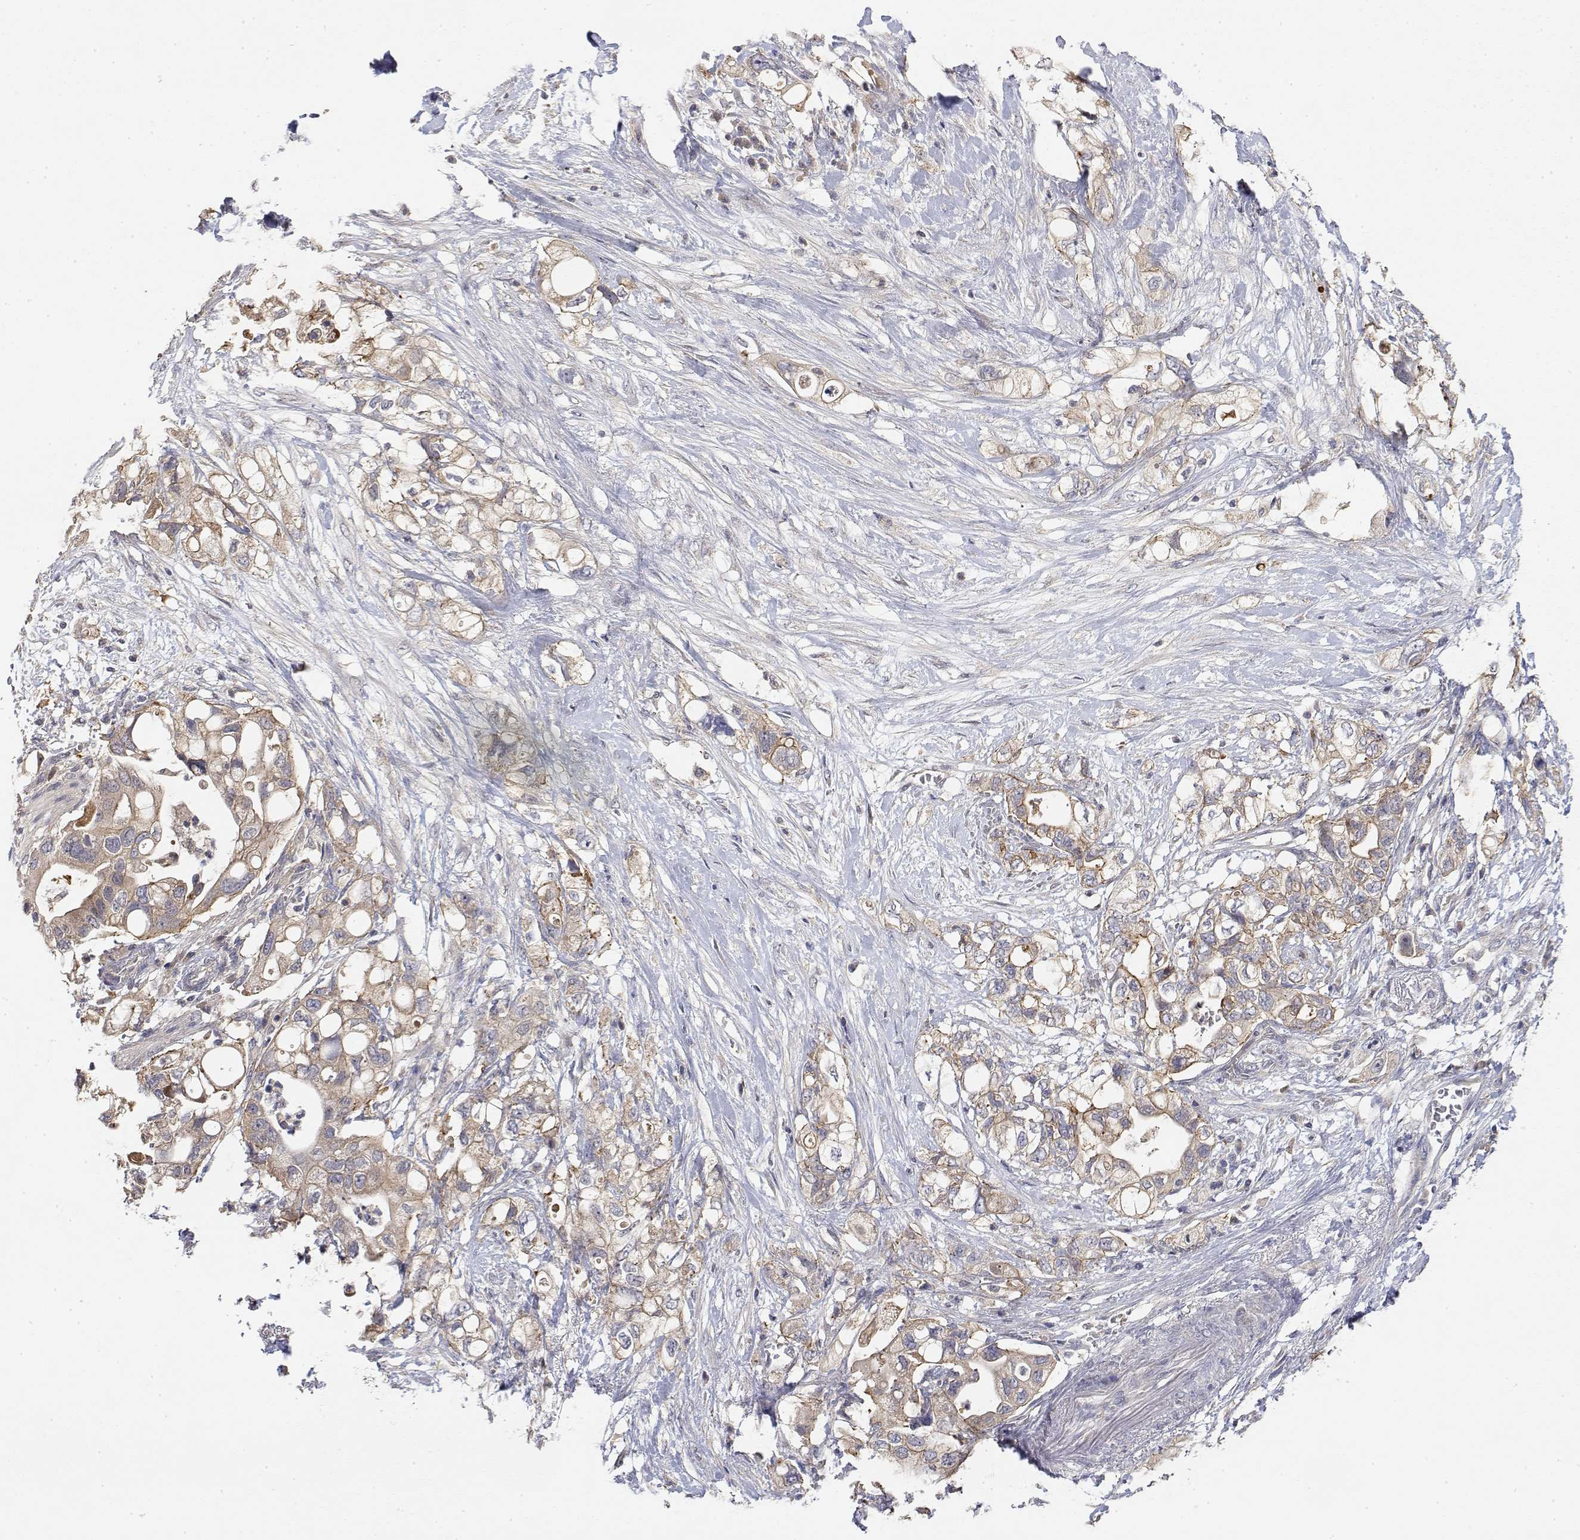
{"staining": {"intensity": "weak", "quantity": ">75%", "location": "cytoplasmic/membranous"}, "tissue": "pancreatic cancer", "cell_type": "Tumor cells", "image_type": "cancer", "snomed": [{"axis": "morphology", "description": "Adenocarcinoma, NOS"}, {"axis": "topography", "description": "Pancreas"}], "caption": "IHC micrograph of neoplastic tissue: pancreatic cancer stained using immunohistochemistry demonstrates low levels of weak protein expression localized specifically in the cytoplasmic/membranous of tumor cells, appearing as a cytoplasmic/membranous brown color.", "gene": "LONRF3", "patient": {"sex": "female", "age": 72}}